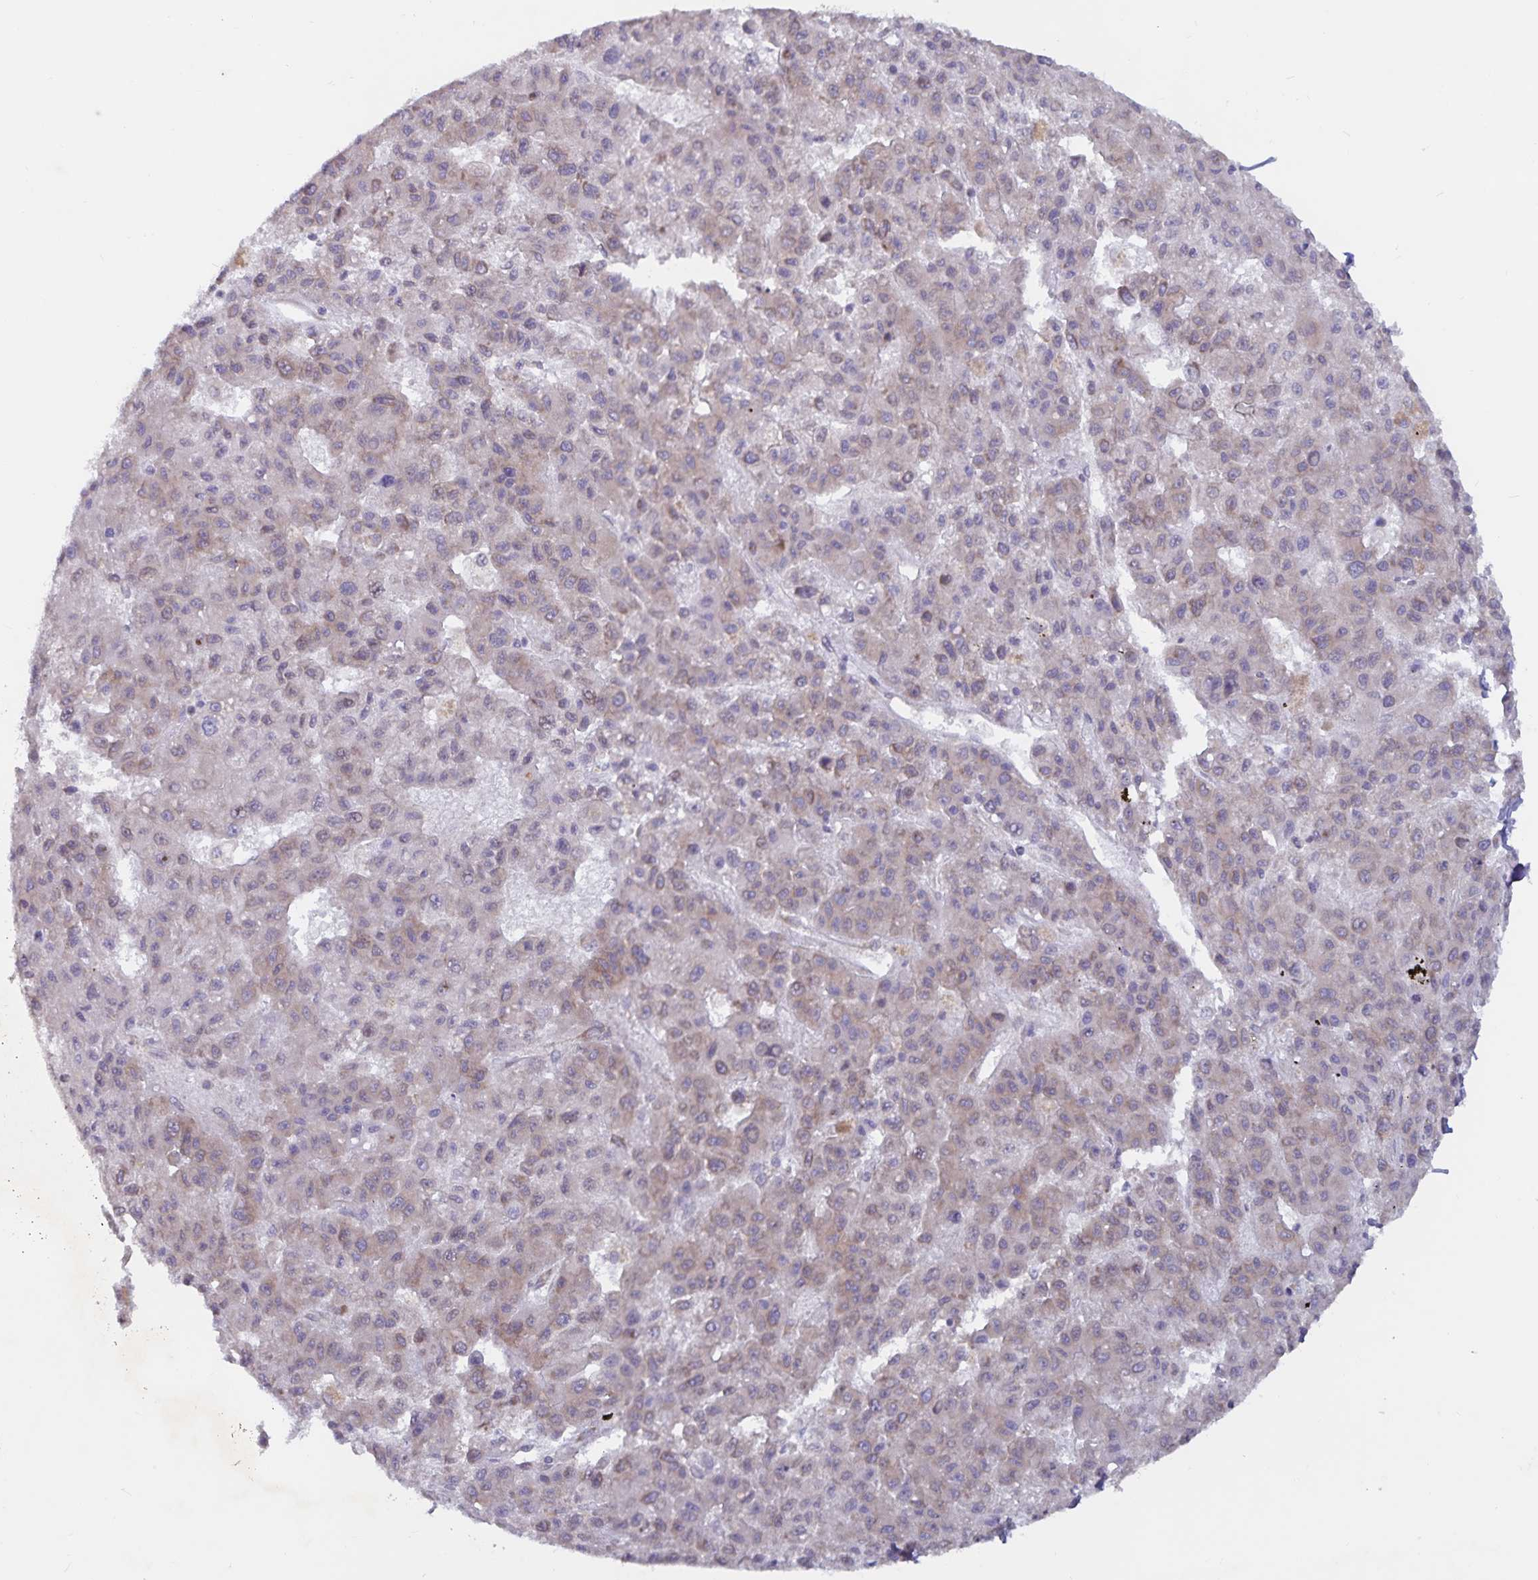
{"staining": {"intensity": "weak", "quantity": ">75%", "location": "cytoplasmic/membranous"}, "tissue": "liver cancer", "cell_type": "Tumor cells", "image_type": "cancer", "snomed": [{"axis": "morphology", "description": "Carcinoma, Hepatocellular, NOS"}, {"axis": "topography", "description": "Liver"}], "caption": "The photomicrograph reveals immunohistochemical staining of liver hepatocellular carcinoma. There is weak cytoplasmic/membranous positivity is present in approximately >75% of tumor cells.", "gene": "FAM120A", "patient": {"sex": "male", "age": 70}}